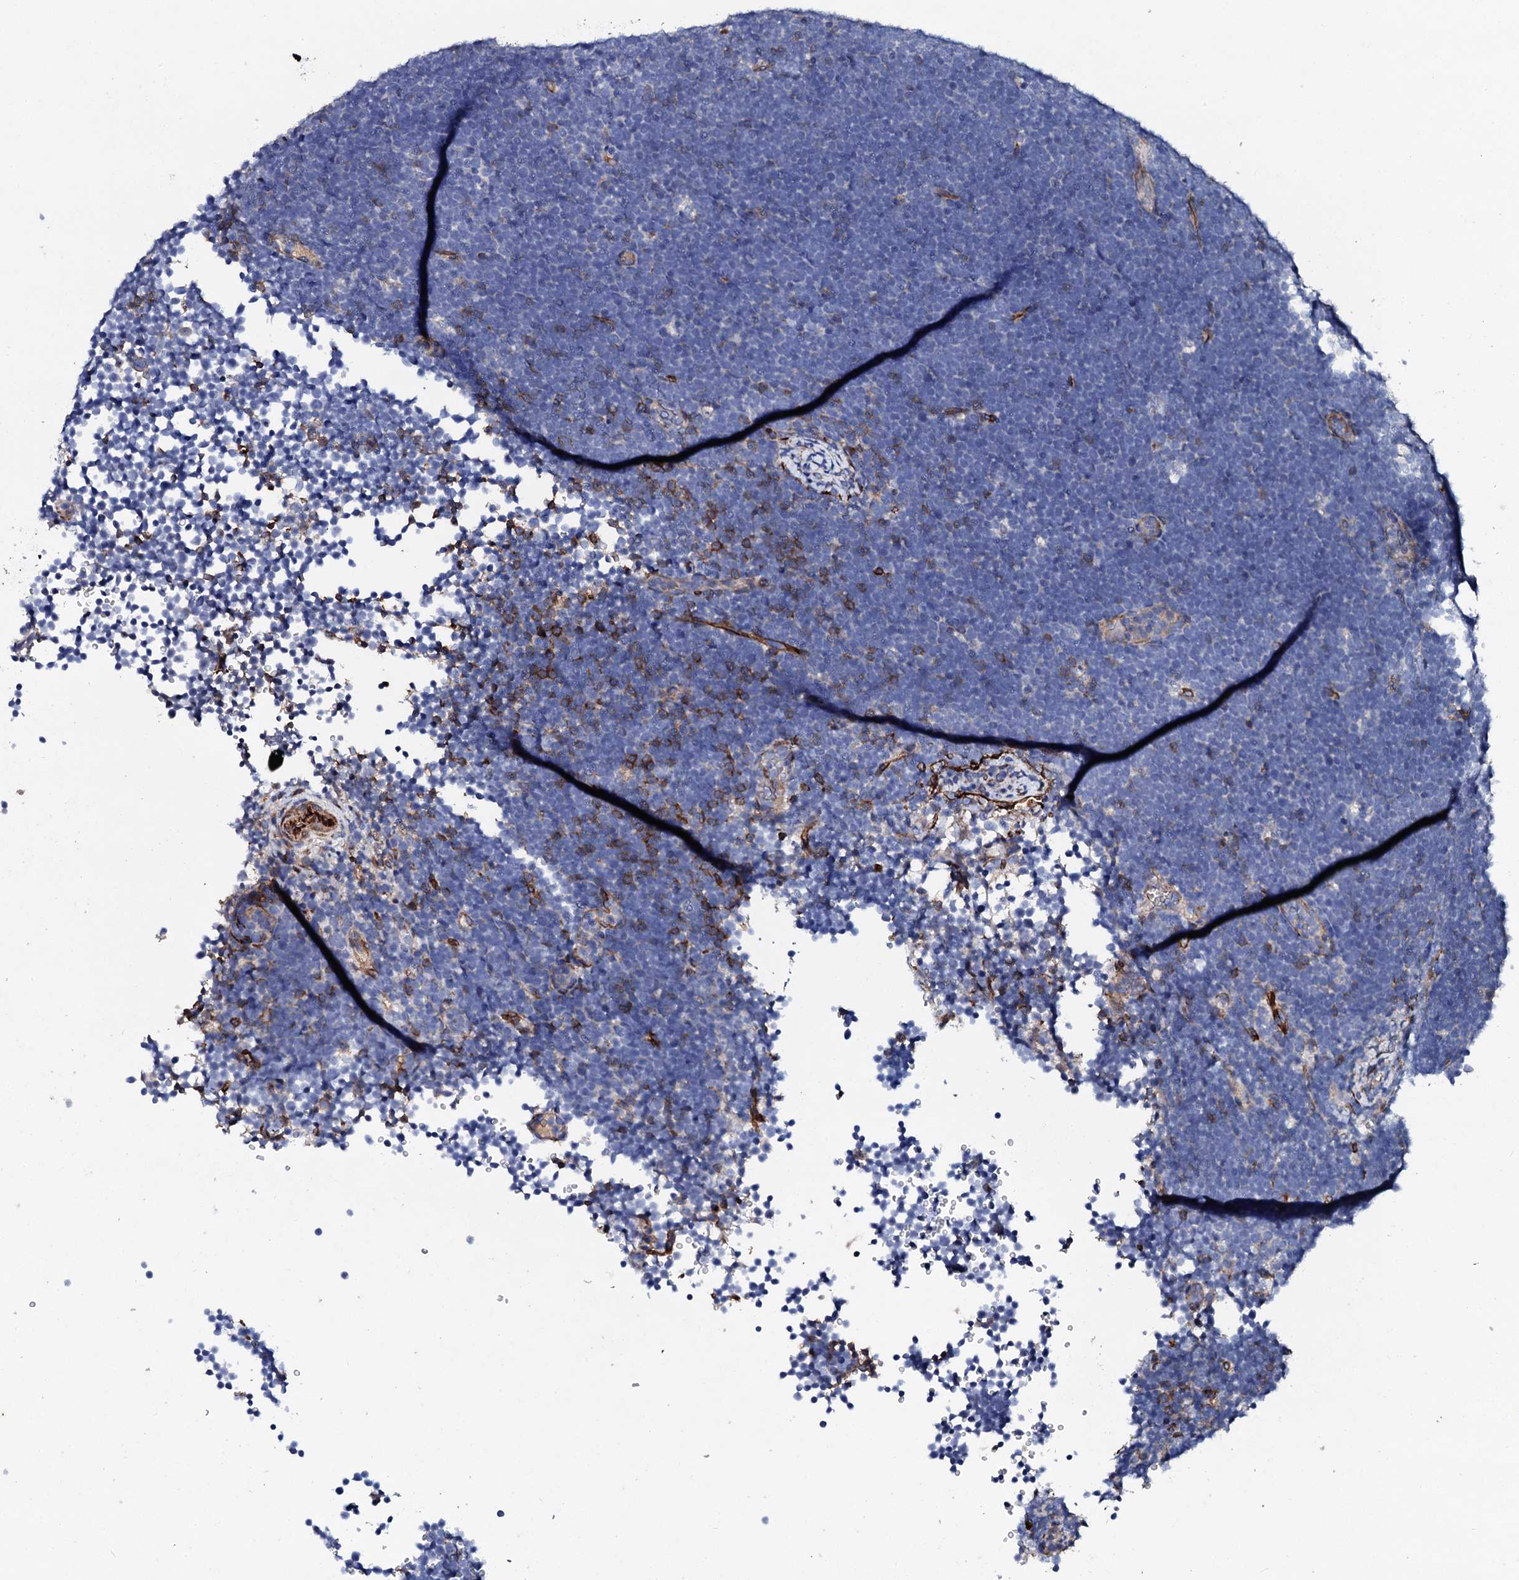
{"staining": {"intensity": "moderate", "quantity": "<25%", "location": "cytoplasmic/membranous"}, "tissue": "lymphoma", "cell_type": "Tumor cells", "image_type": "cancer", "snomed": [{"axis": "morphology", "description": "Malignant lymphoma, non-Hodgkin's type, High grade"}, {"axis": "topography", "description": "Lymph node"}], "caption": "Malignant lymphoma, non-Hodgkin's type (high-grade) was stained to show a protein in brown. There is low levels of moderate cytoplasmic/membranous staining in about <25% of tumor cells.", "gene": "DBX1", "patient": {"sex": "male", "age": 13}}